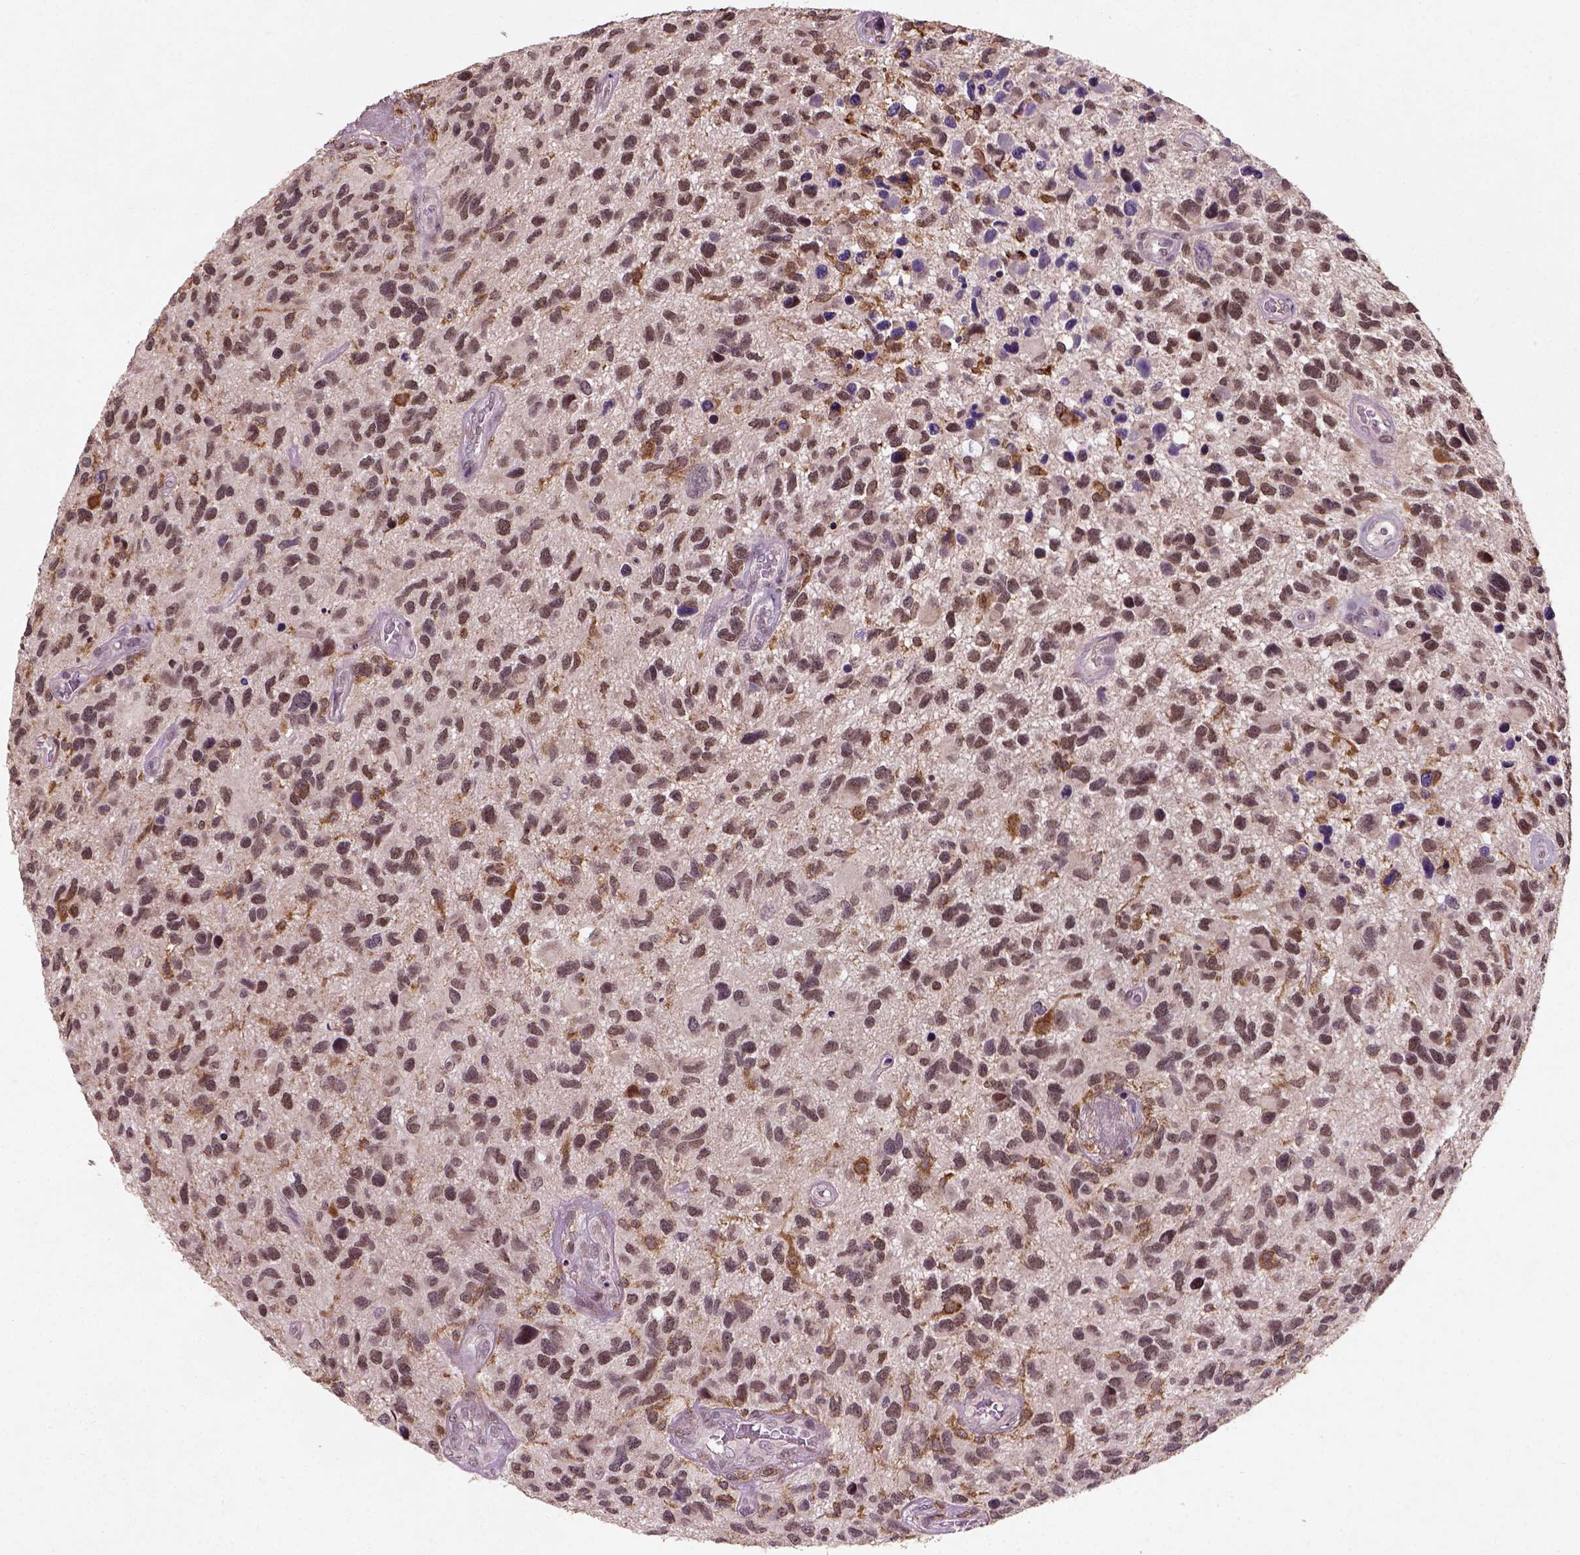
{"staining": {"intensity": "negative", "quantity": "none", "location": "none"}, "tissue": "glioma", "cell_type": "Tumor cells", "image_type": "cancer", "snomed": [{"axis": "morphology", "description": "Glioma, malignant, NOS"}, {"axis": "morphology", "description": "Glioma, malignant, High grade"}, {"axis": "topography", "description": "Brain"}], "caption": "Glioma was stained to show a protein in brown. There is no significant expression in tumor cells.", "gene": "CAMKK1", "patient": {"sex": "female", "age": 71}}